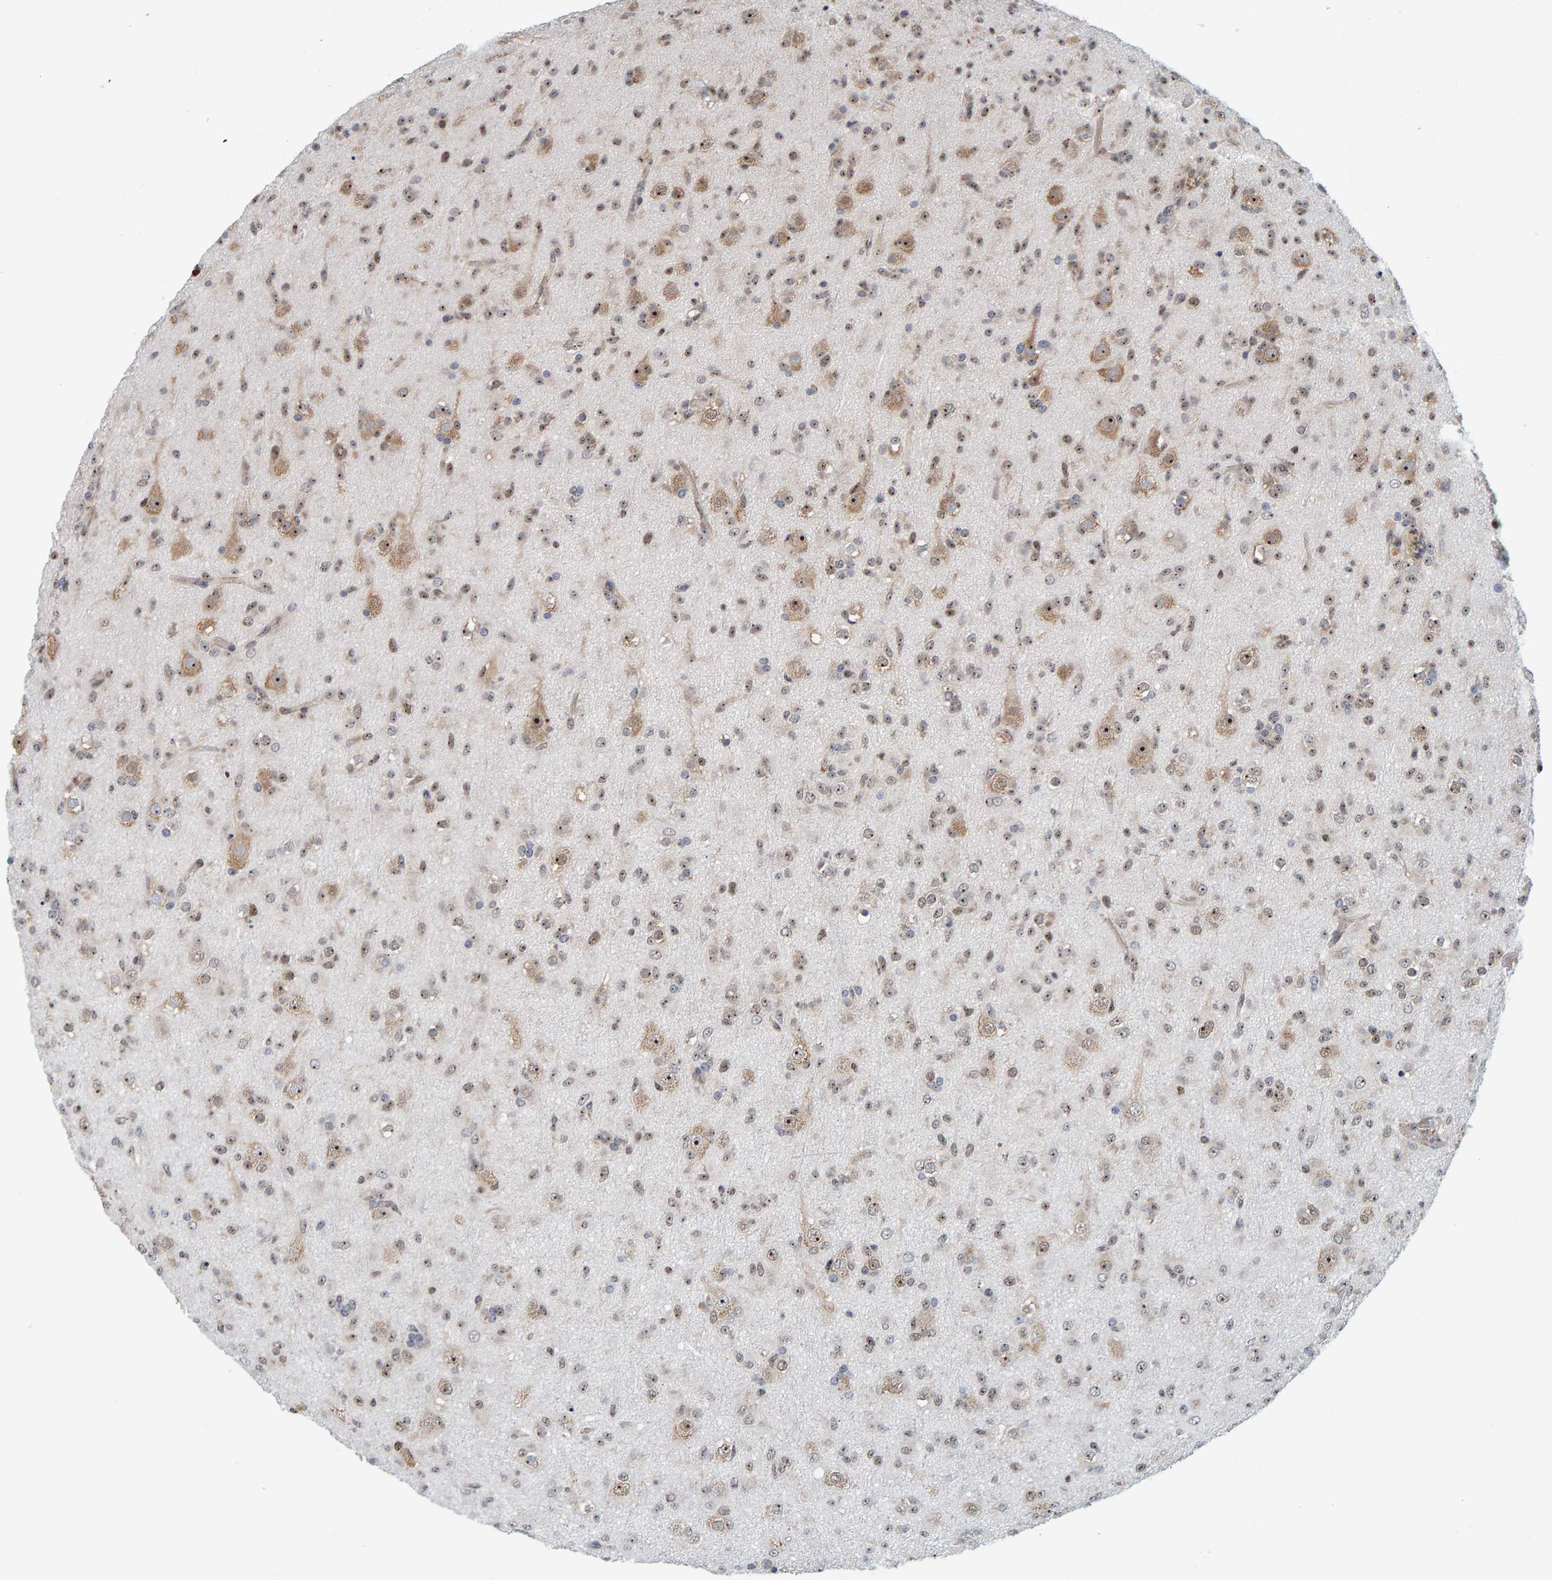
{"staining": {"intensity": "moderate", "quantity": ">75%", "location": "nuclear"}, "tissue": "glioma", "cell_type": "Tumor cells", "image_type": "cancer", "snomed": [{"axis": "morphology", "description": "Glioma, malignant, Low grade"}, {"axis": "topography", "description": "Brain"}], "caption": "Moderate nuclear positivity for a protein is identified in approximately >75% of tumor cells of glioma using immunohistochemistry (IHC).", "gene": "POLR1E", "patient": {"sex": "male", "age": 65}}